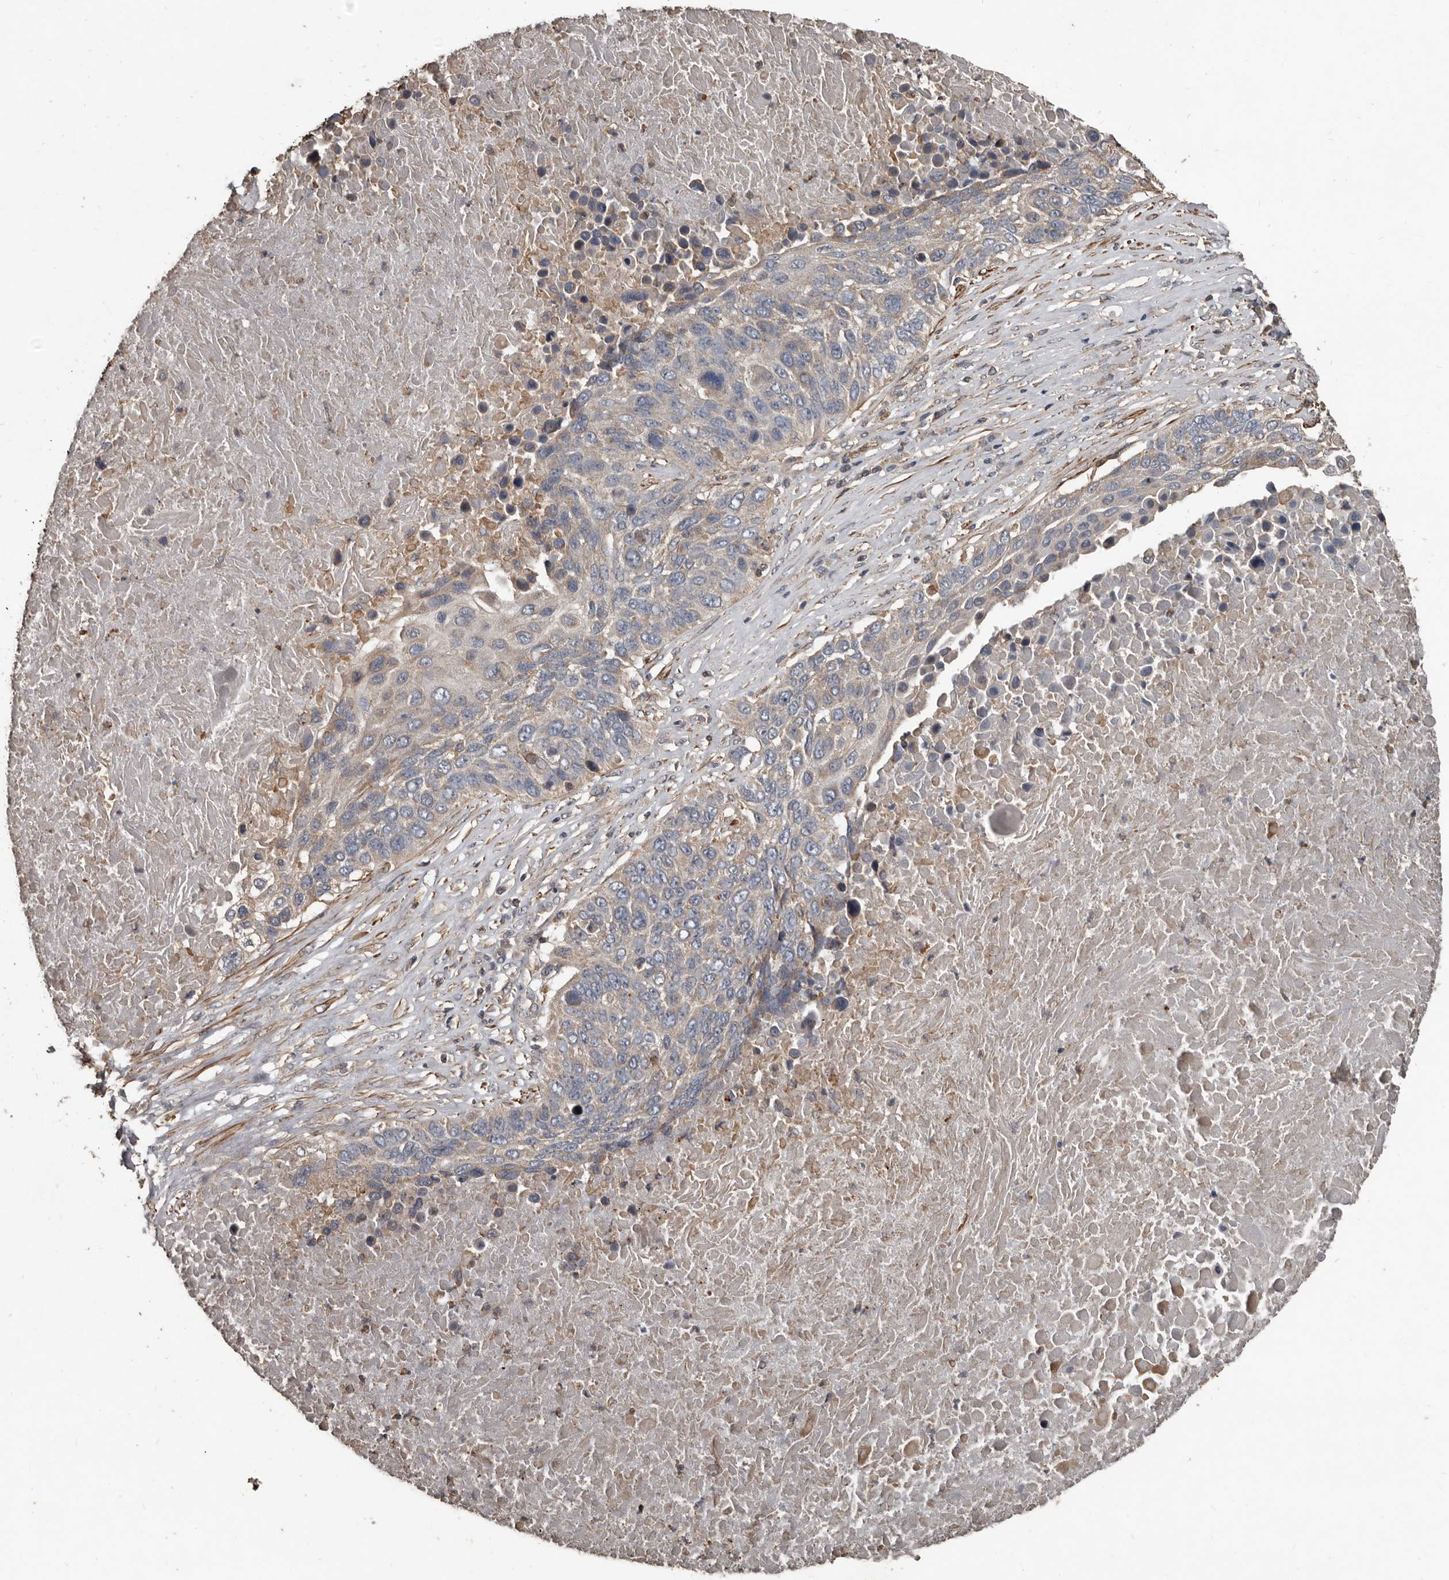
{"staining": {"intensity": "weak", "quantity": "<25%", "location": "cytoplasmic/membranous"}, "tissue": "lung cancer", "cell_type": "Tumor cells", "image_type": "cancer", "snomed": [{"axis": "morphology", "description": "Squamous cell carcinoma, NOS"}, {"axis": "topography", "description": "Lung"}], "caption": "Photomicrograph shows no protein positivity in tumor cells of lung cancer tissue.", "gene": "GREB1", "patient": {"sex": "male", "age": 66}}